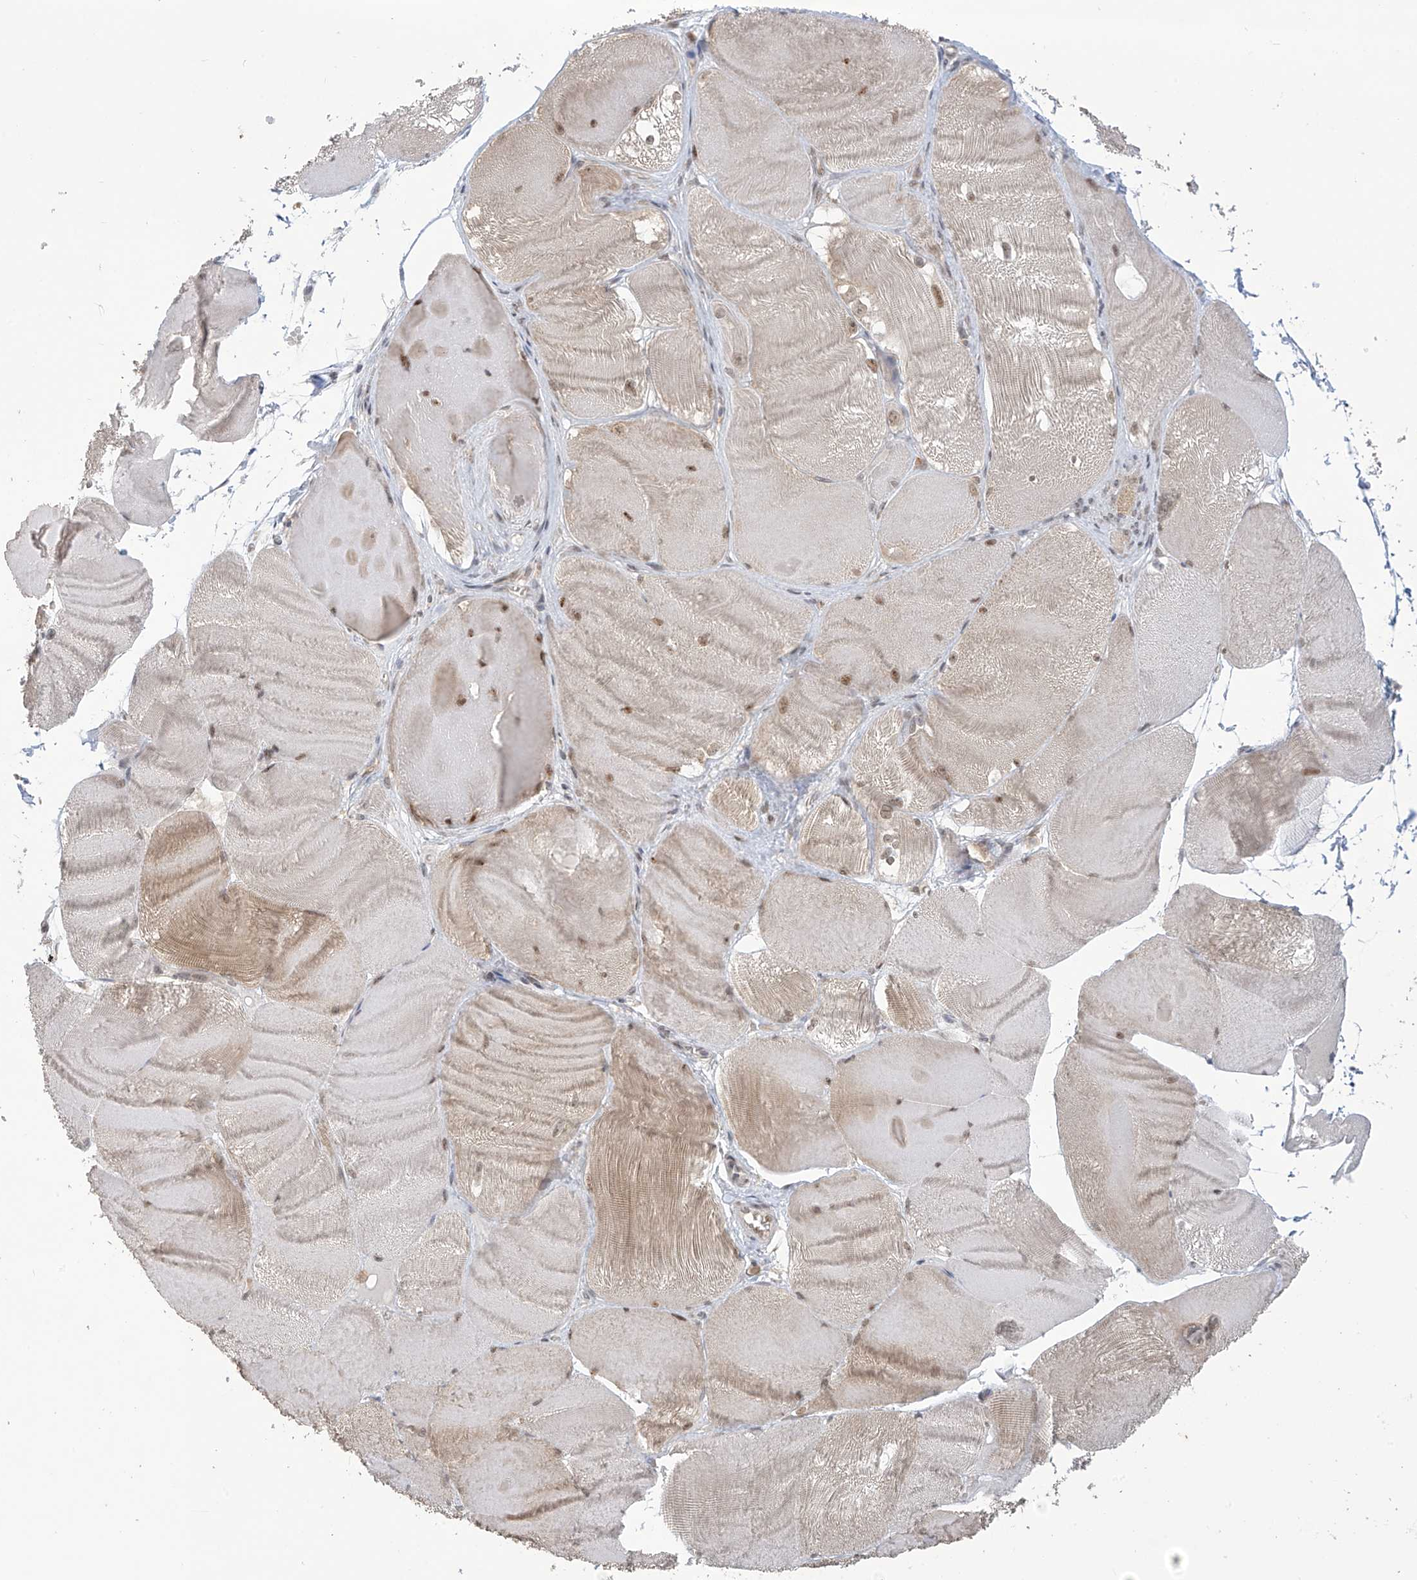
{"staining": {"intensity": "moderate", "quantity": "25%-75%", "location": "cytoplasmic/membranous,nuclear"}, "tissue": "skeletal muscle", "cell_type": "Myocytes", "image_type": "normal", "snomed": [{"axis": "morphology", "description": "Normal tissue, NOS"}, {"axis": "morphology", "description": "Basal cell carcinoma"}, {"axis": "topography", "description": "Skeletal muscle"}], "caption": "Immunohistochemistry (IHC) photomicrograph of benign skeletal muscle stained for a protein (brown), which reveals medium levels of moderate cytoplasmic/membranous,nuclear expression in about 25%-75% of myocytes.", "gene": "KIAA1522", "patient": {"sex": "female", "age": 64}}